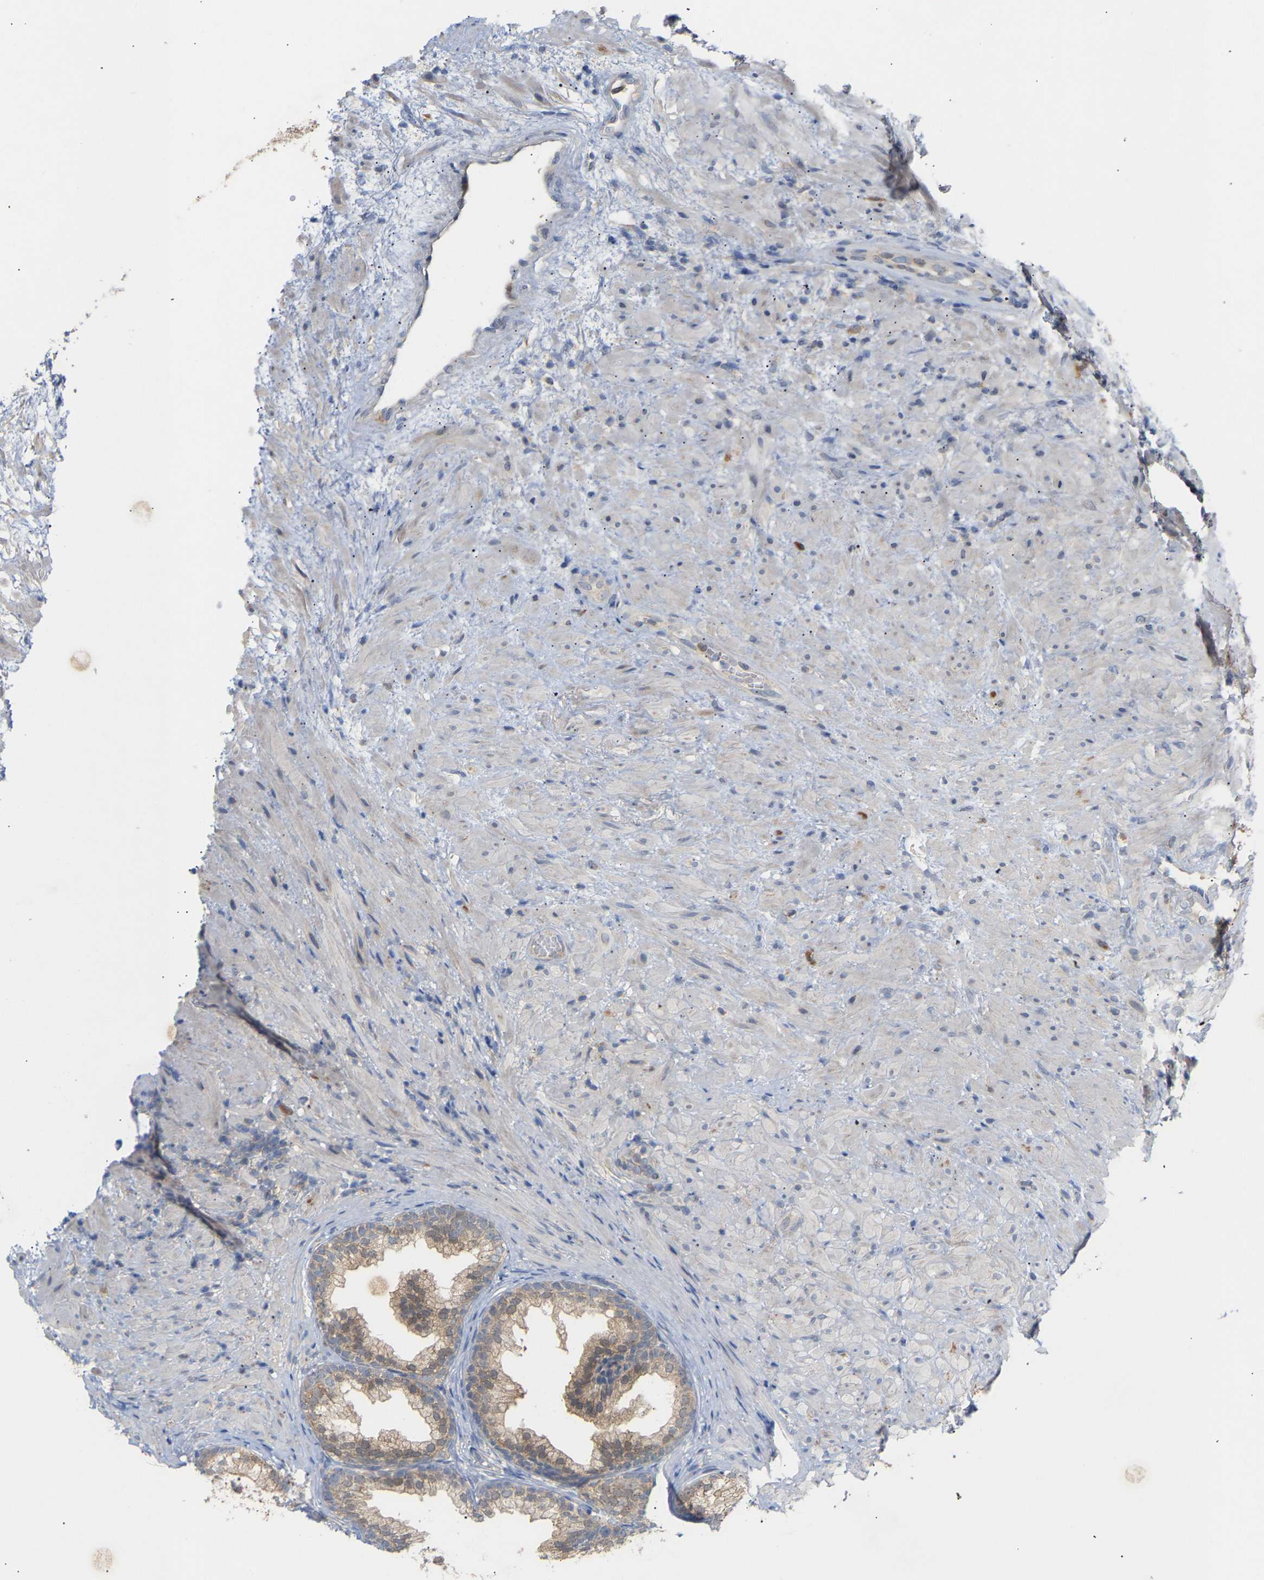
{"staining": {"intensity": "weak", "quantity": "25%-75%", "location": "cytoplasmic/membranous"}, "tissue": "prostate", "cell_type": "Glandular cells", "image_type": "normal", "snomed": [{"axis": "morphology", "description": "Normal tissue, NOS"}, {"axis": "topography", "description": "Prostate"}], "caption": "Immunohistochemistry micrograph of normal prostate: prostate stained using immunohistochemistry (IHC) reveals low levels of weak protein expression localized specifically in the cytoplasmic/membranous of glandular cells, appearing as a cytoplasmic/membranous brown color.", "gene": "TPMT", "patient": {"sex": "male", "age": 76}}